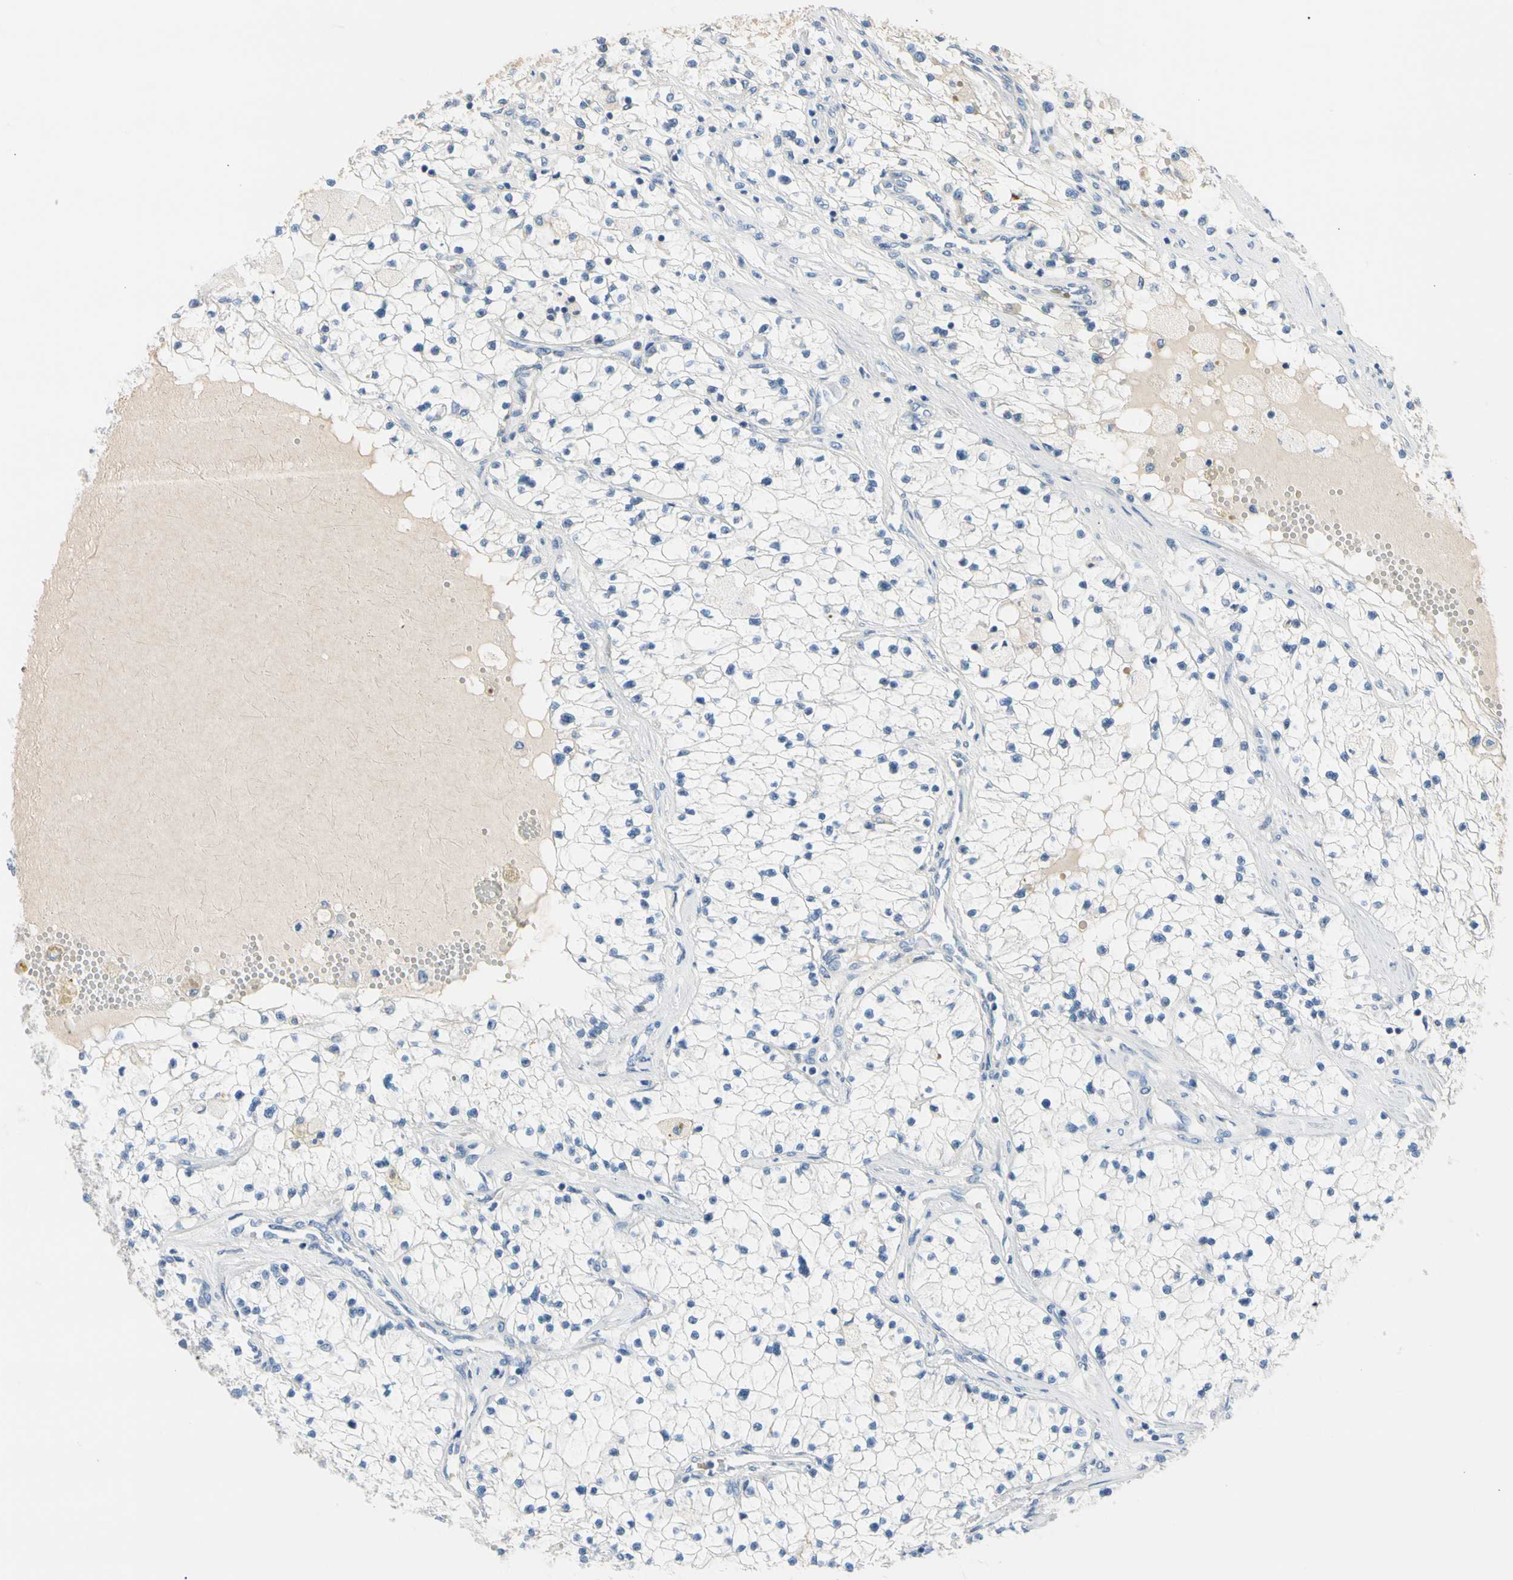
{"staining": {"intensity": "negative", "quantity": "none", "location": "none"}, "tissue": "renal cancer", "cell_type": "Tumor cells", "image_type": "cancer", "snomed": [{"axis": "morphology", "description": "Adenocarcinoma, NOS"}, {"axis": "topography", "description": "Kidney"}], "caption": "A photomicrograph of human renal adenocarcinoma is negative for staining in tumor cells.", "gene": "MARK1", "patient": {"sex": "male", "age": 68}}